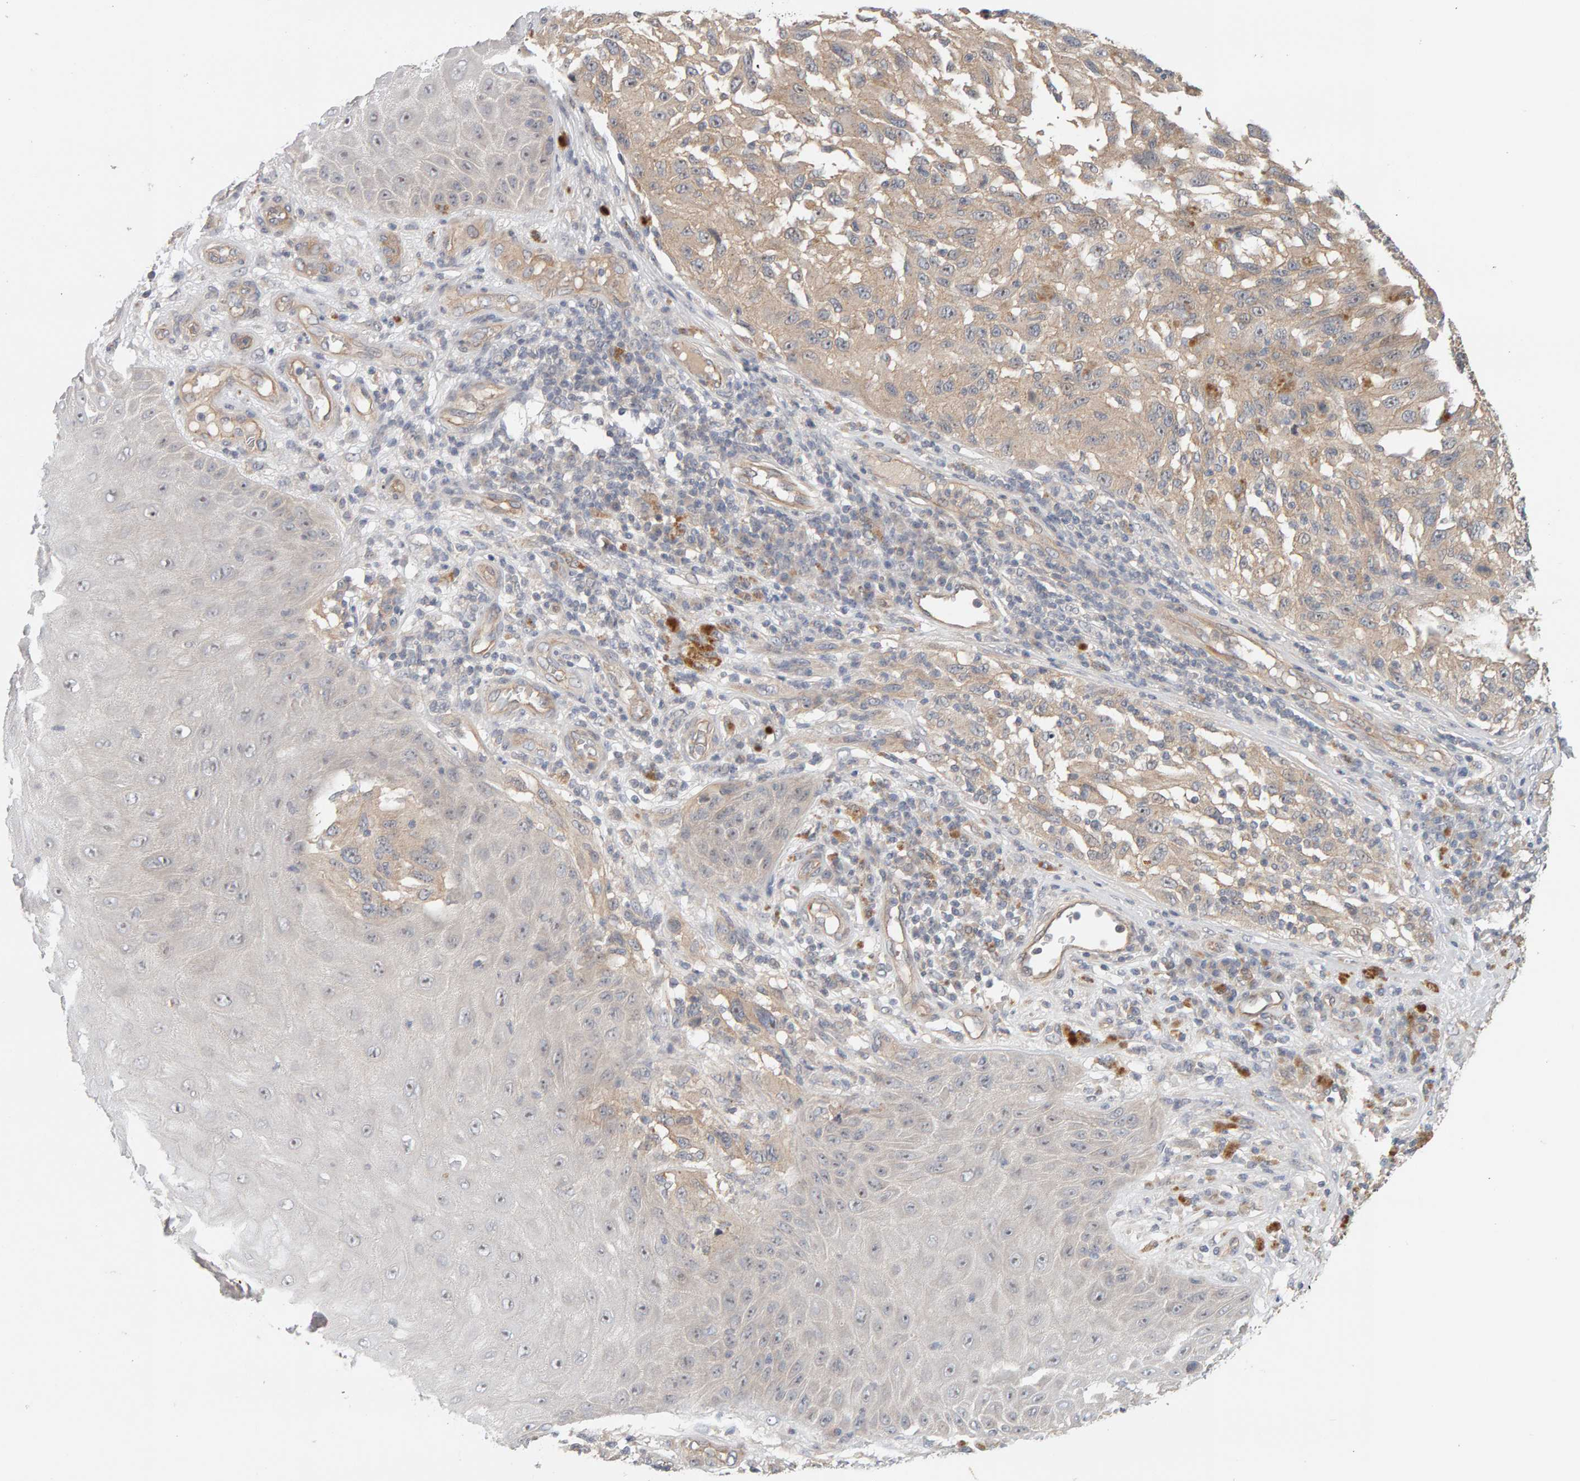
{"staining": {"intensity": "weak", "quantity": ">75%", "location": "cytoplasmic/membranous"}, "tissue": "melanoma", "cell_type": "Tumor cells", "image_type": "cancer", "snomed": [{"axis": "morphology", "description": "Malignant melanoma, NOS"}, {"axis": "topography", "description": "Skin"}], "caption": "This micrograph reveals malignant melanoma stained with IHC to label a protein in brown. The cytoplasmic/membranous of tumor cells show weak positivity for the protein. Nuclei are counter-stained blue.", "gene": "PPP1R16A", "patient": {"sex": "female", "age": 73}}